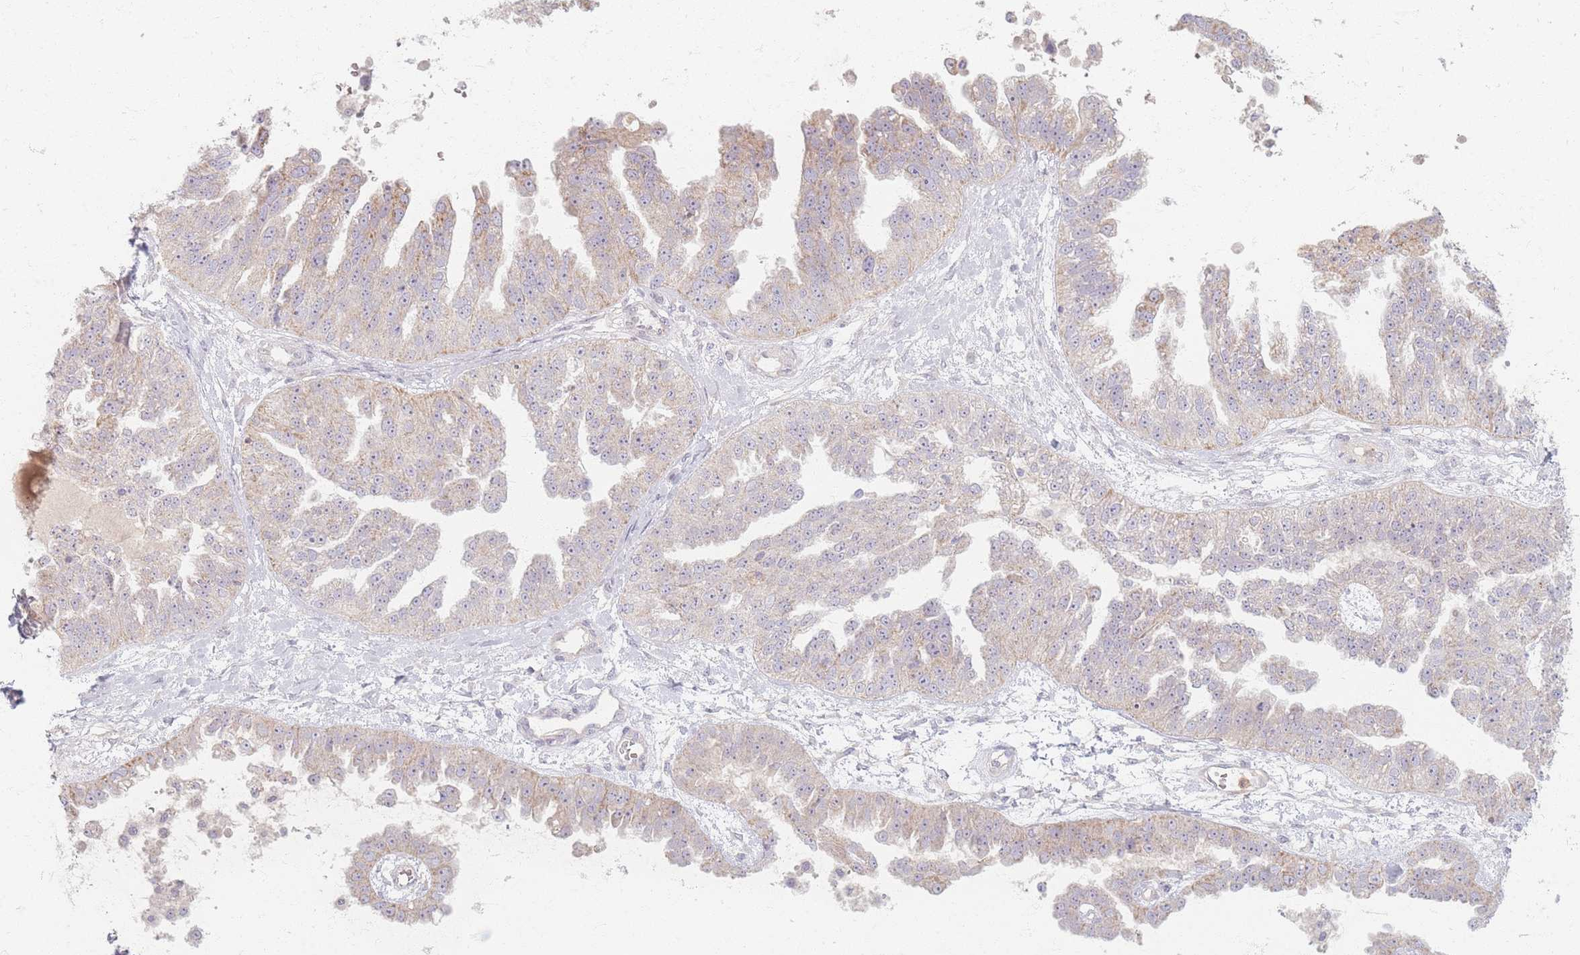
{"staining": {"intensity": "weak", "quantity": "<25%", "location": "cytoplasmic/membranous"}, "tissue": "ovarian cancer", "cell_type": "Tumor cells", "image_type": "cancer", "snomed": [{"axis": "morphology", "description": "Cystadenocarcinoma, serous, NOS"}, {"axis": "topography", "description": "Ovary"}], "caption": "Micrograph shows no significant protein staining in tumor cells of ovarian serous cystadenocarcinoma. (DAB (3,3'-diaminobenzidine) immunohistochemistry (IHC) visualized using brightfield microscopy, high magnification).", "gene": "CHCHD7", "patient": {"sex": "female", "age": 58}}